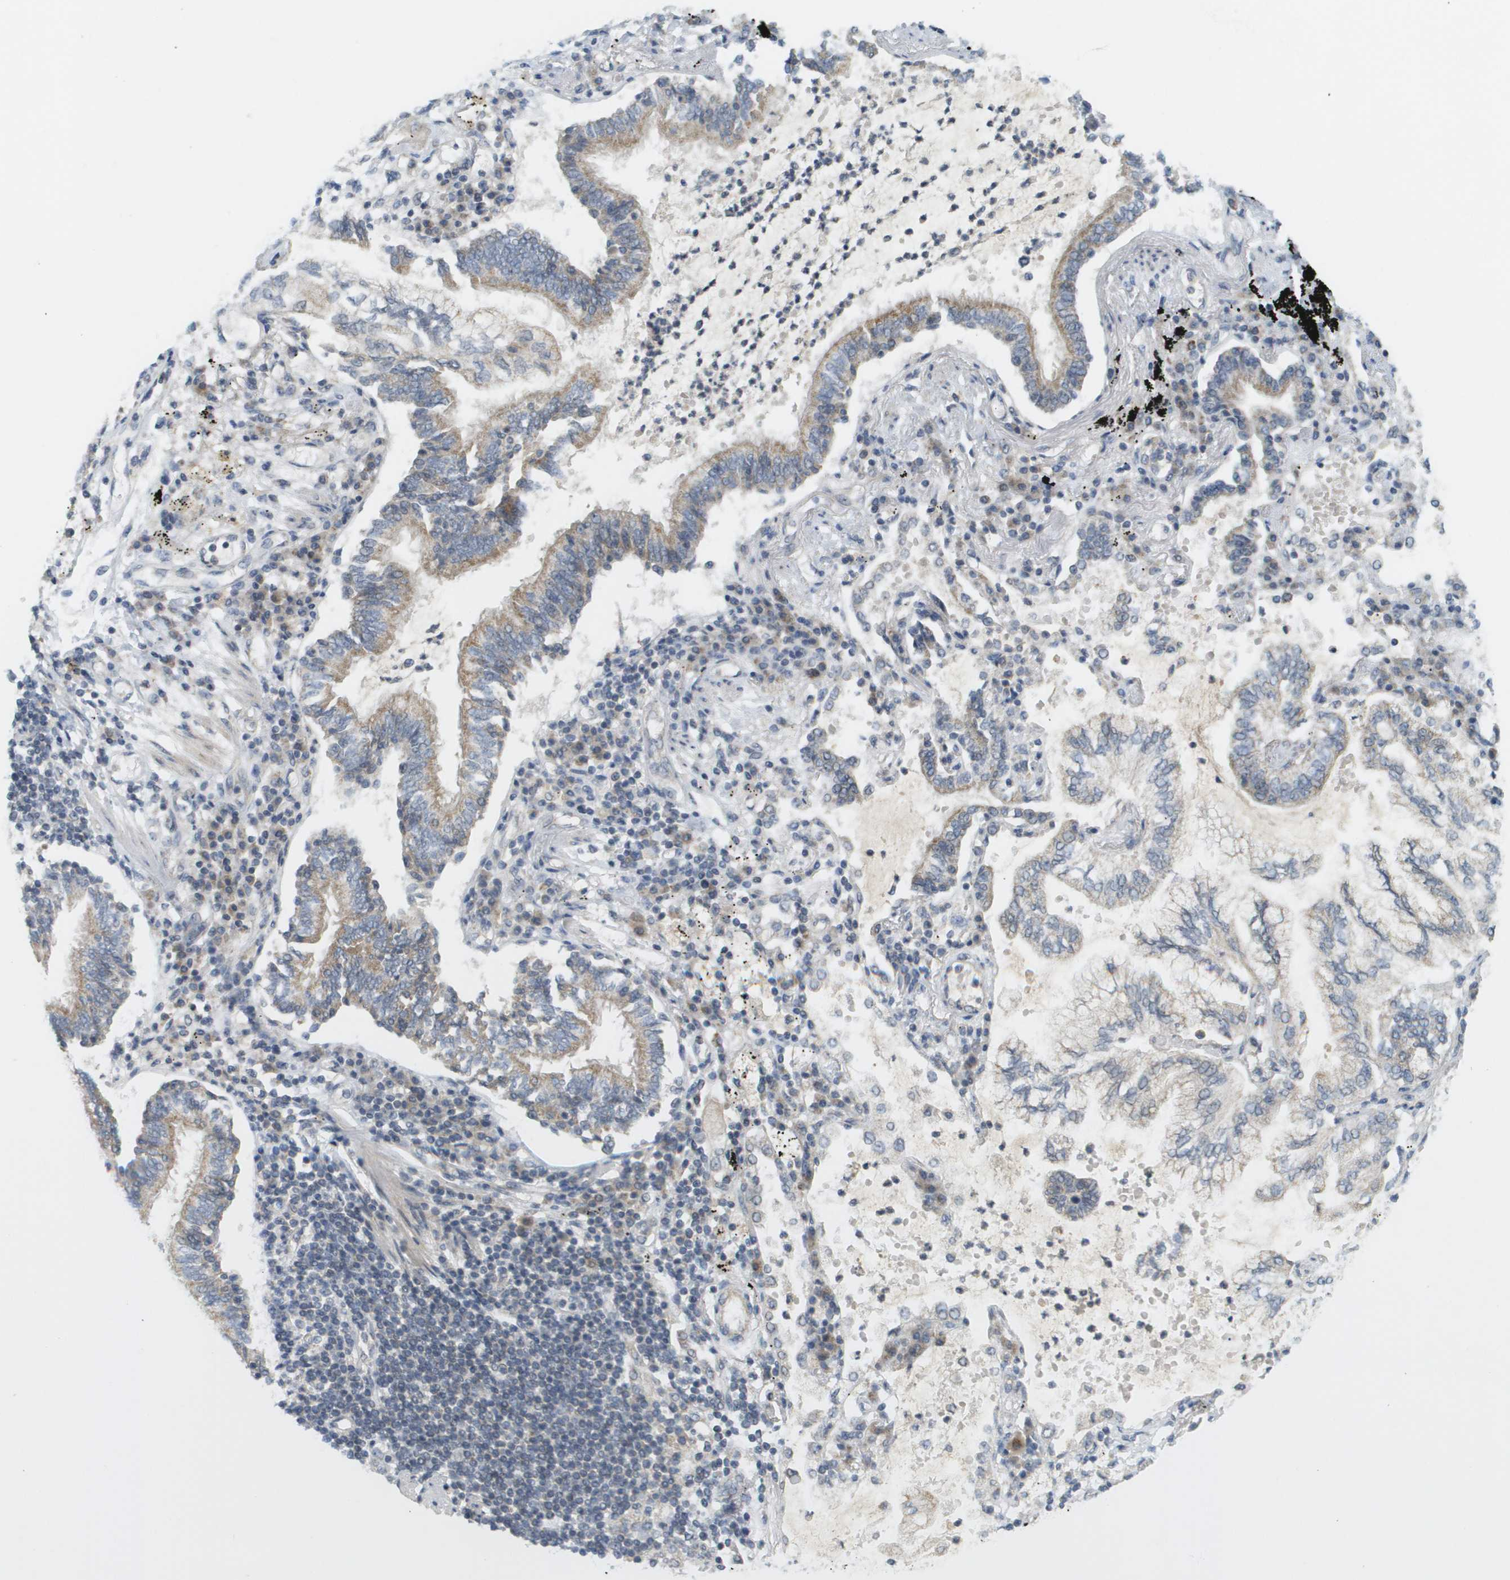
{"staining": {"intensity": "weak", "quantity": "25%-75%", "location": "cytoplasmic/membranous"}, "tissue": "lung cancer", "cell_type": "Tumor cells", "image_type": "cancer", "snomed": [{"axis": "morphology", "description": "Normal tissue, NOS"}, {"axis": "morphology", "description": "Adenocarcinoma, NOS"}, {"axis": "topography", "description": "Bronchus"}, {"axis": "topography", "description": "Lung"}], "caption": "Immunohistochemical staining of human adenocarcinoma (lung) reveals low levels of weak cytoplasmic/membranous staining in about 25%-75% of tumor cells. The staining was performed using DAB, with brown indicating positive protein expression. Nuclei are stained blue with hematoxylin.", "gene": "PROC", "patient": {"sex": "female", "age": 70}}